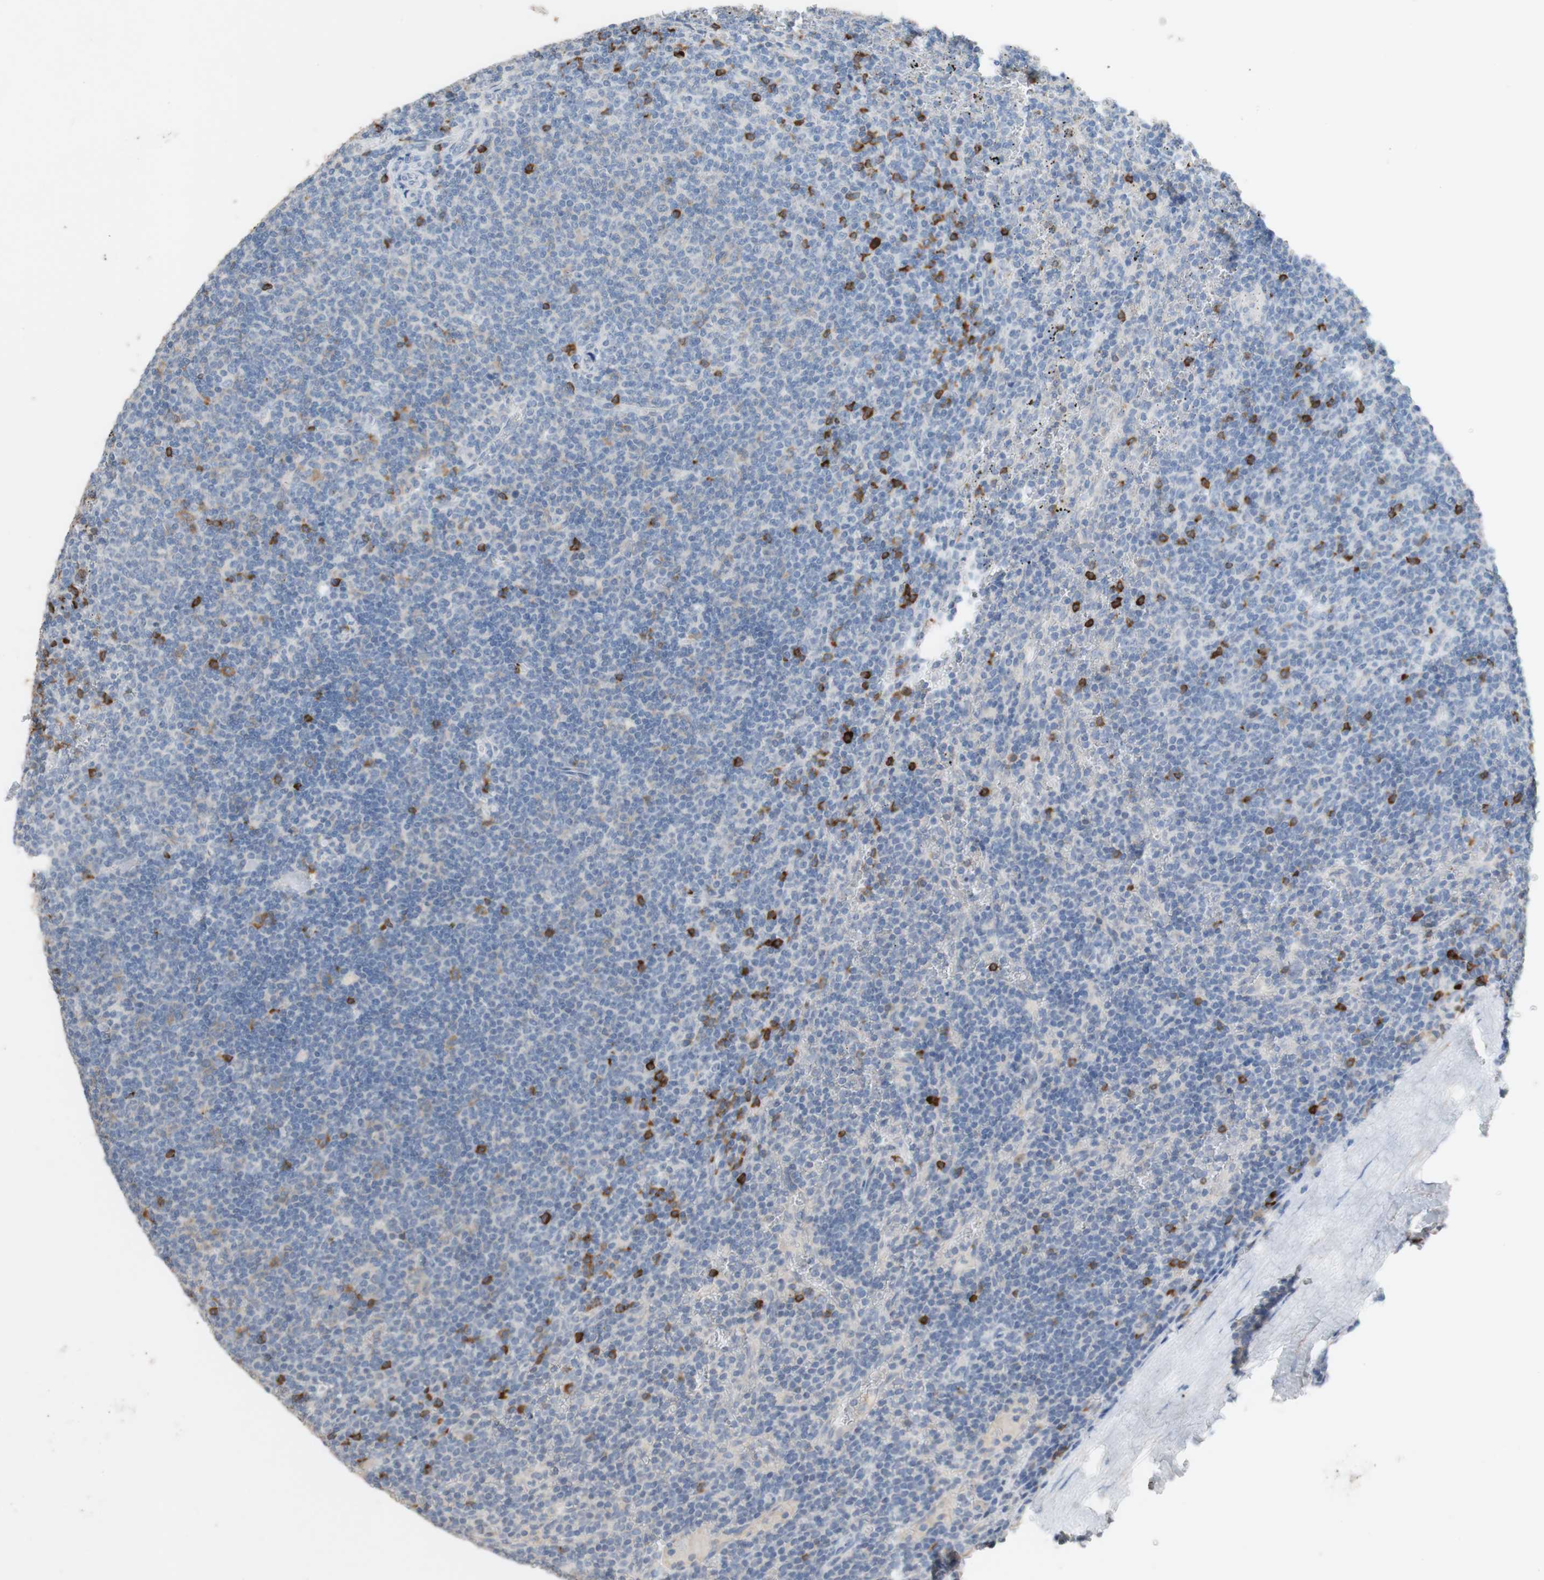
{"staining": {"intensity": "negative", "quantity": "none", "location": "none"}, "tissue": "lymphoma", "cell_type": "Tumor cells", "image_type": "cancer", "snomed": [{"axis": "morphology", "description": "Malignant lymphoma, non-Hodgkin's type, Low grade"}, {"axis": "topography", "description": "Spleen"}], "caption": "DAB (3,3'-diaminobenzidine) immunohistochemical staining of lymphoma displays no significant expression in tumor cells. (DAB immunohistochemistry with hematoxylin counter stain).", "gene": "PACSIN1", "patient": {"sex": "female", "age": 50}}